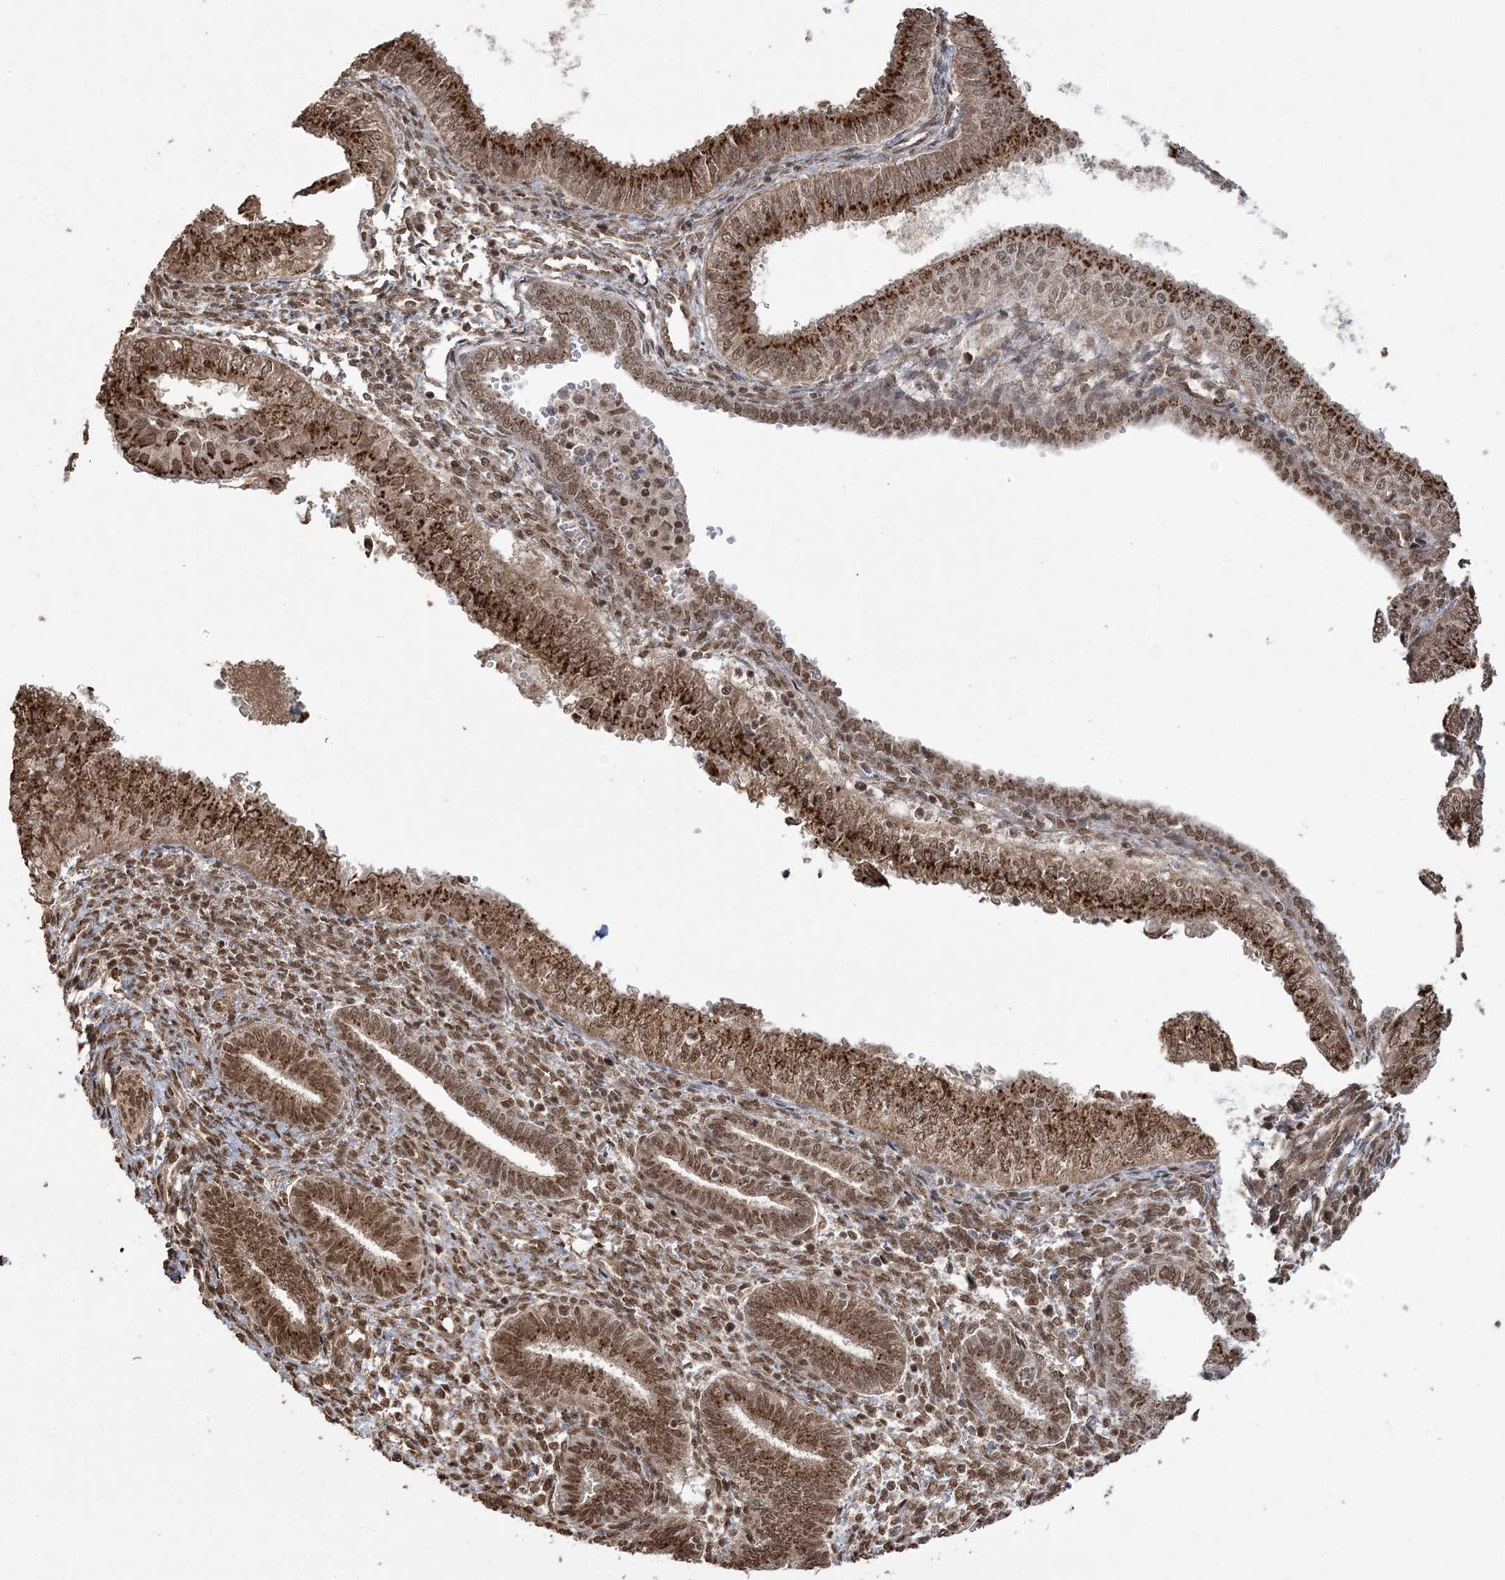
{"staining": {"intensity": "strong", "quantity": ">75%", "location": "cytoplasmic/membranous,nuclear"}, "tissue": "endometrial cancer", "cell_type": "Tumor cells", "image_type": "cancer", "snomed": [{"axis": "morphology", "description": "Normal tissue, NOS"}, {"axis": "morphology", "description": "Adenocarcinoma, NOS"}, {"axis": "topography", "description": "Endometrium"}], "caption": "A histopathology image showing strong cytoplasmic/membranous and nuclear positivity in about >75% of tumor cells in endometrial cancer, as visualized by brown immunohistochemical staining.", "gene": "ZNF839", "patient": {"sex": "female", "age": 53}}